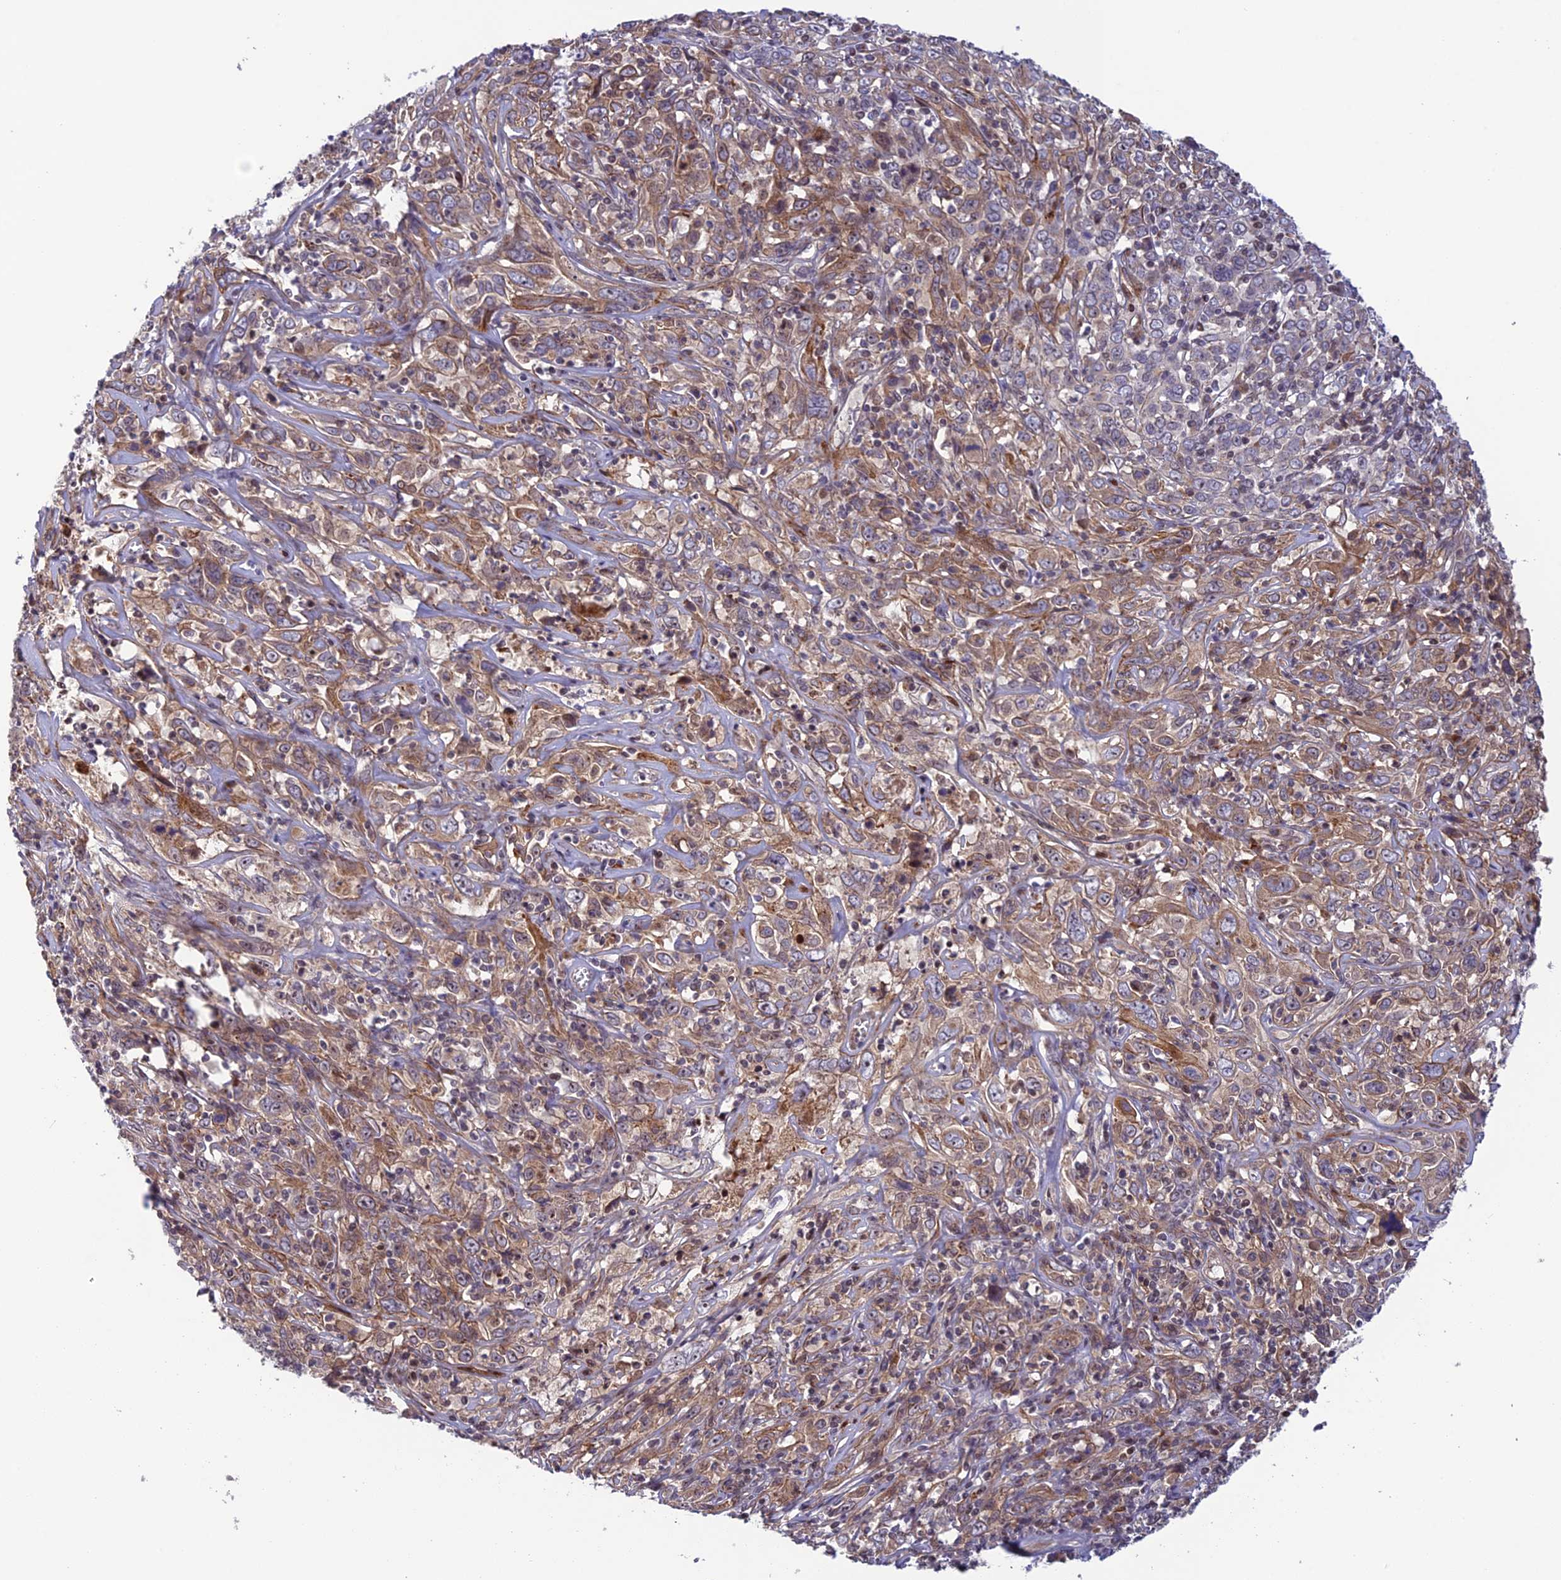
{"staining": {"intensity": "moderate", "quantity": ">75%", "location": "cytoplasmic/membranous"}, "tissue": "cervical cancer", "cell_type": "Tumor cells", "image_type": "cancer", "snomed": [{"axis": "morphology", "description": "Squamous cell carcinoma, NOS"}, {"axis": "topography", "description": "Cervix"}], "caption": "Immunohistochemistry staining of cervical cancer, which reveals medium levels of moderate cytoplasmic/membranous positivity in approximately >75% of tumor cells indicating moderate cytoplasmic/membranous protein positivity. The staining was performed using DAB (3,3'-diaminobenzidine) (brown) for protein detection and nuclei were counterstained in hematoxylin (blue).", "gene": "SMIM7", "patient": {"sex": "female", "age": 46}}